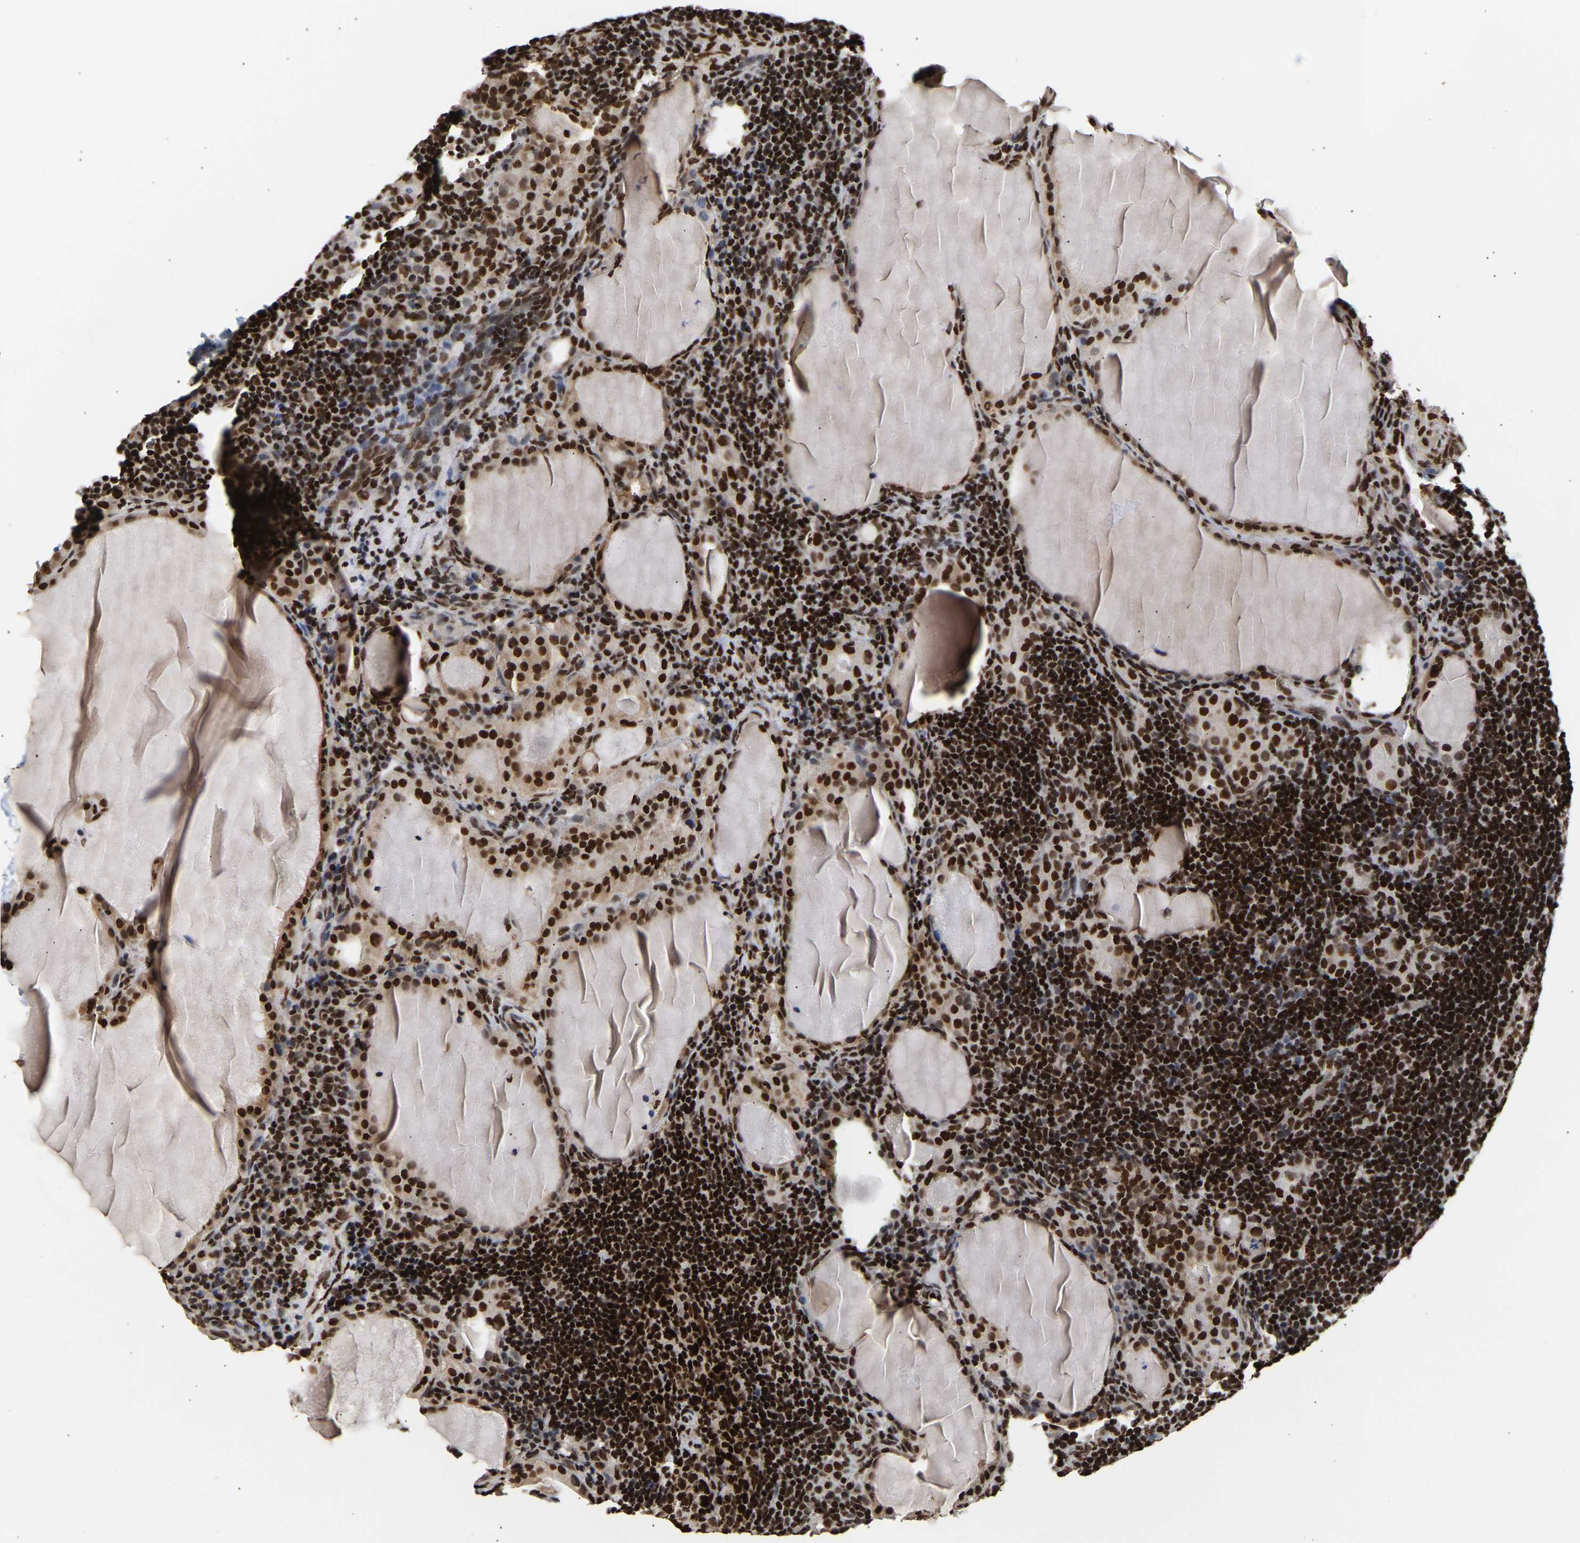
{"staining": {"intensity": "strong", "quantity": ">75%", "location": "nuclear"}, "tissue": "thyroid cancer", "cell_type": "Tumor cells", "image_type": "cancer", "snomed": [{"axis": "morphology", "description": "Papillary adenocarcinoma, NOS"}, {"axis": "topography", "description": "Thyroid gland"}], "caption": "There is high levels of strong nuclear positivity in tumor cells of thyroid cancer (papillary adenocarcinoma), as demonstrated by immunohistochemical staining (brown color).", "gene": "PSIP1", "patient": {"sex": "female", "age": 42}}